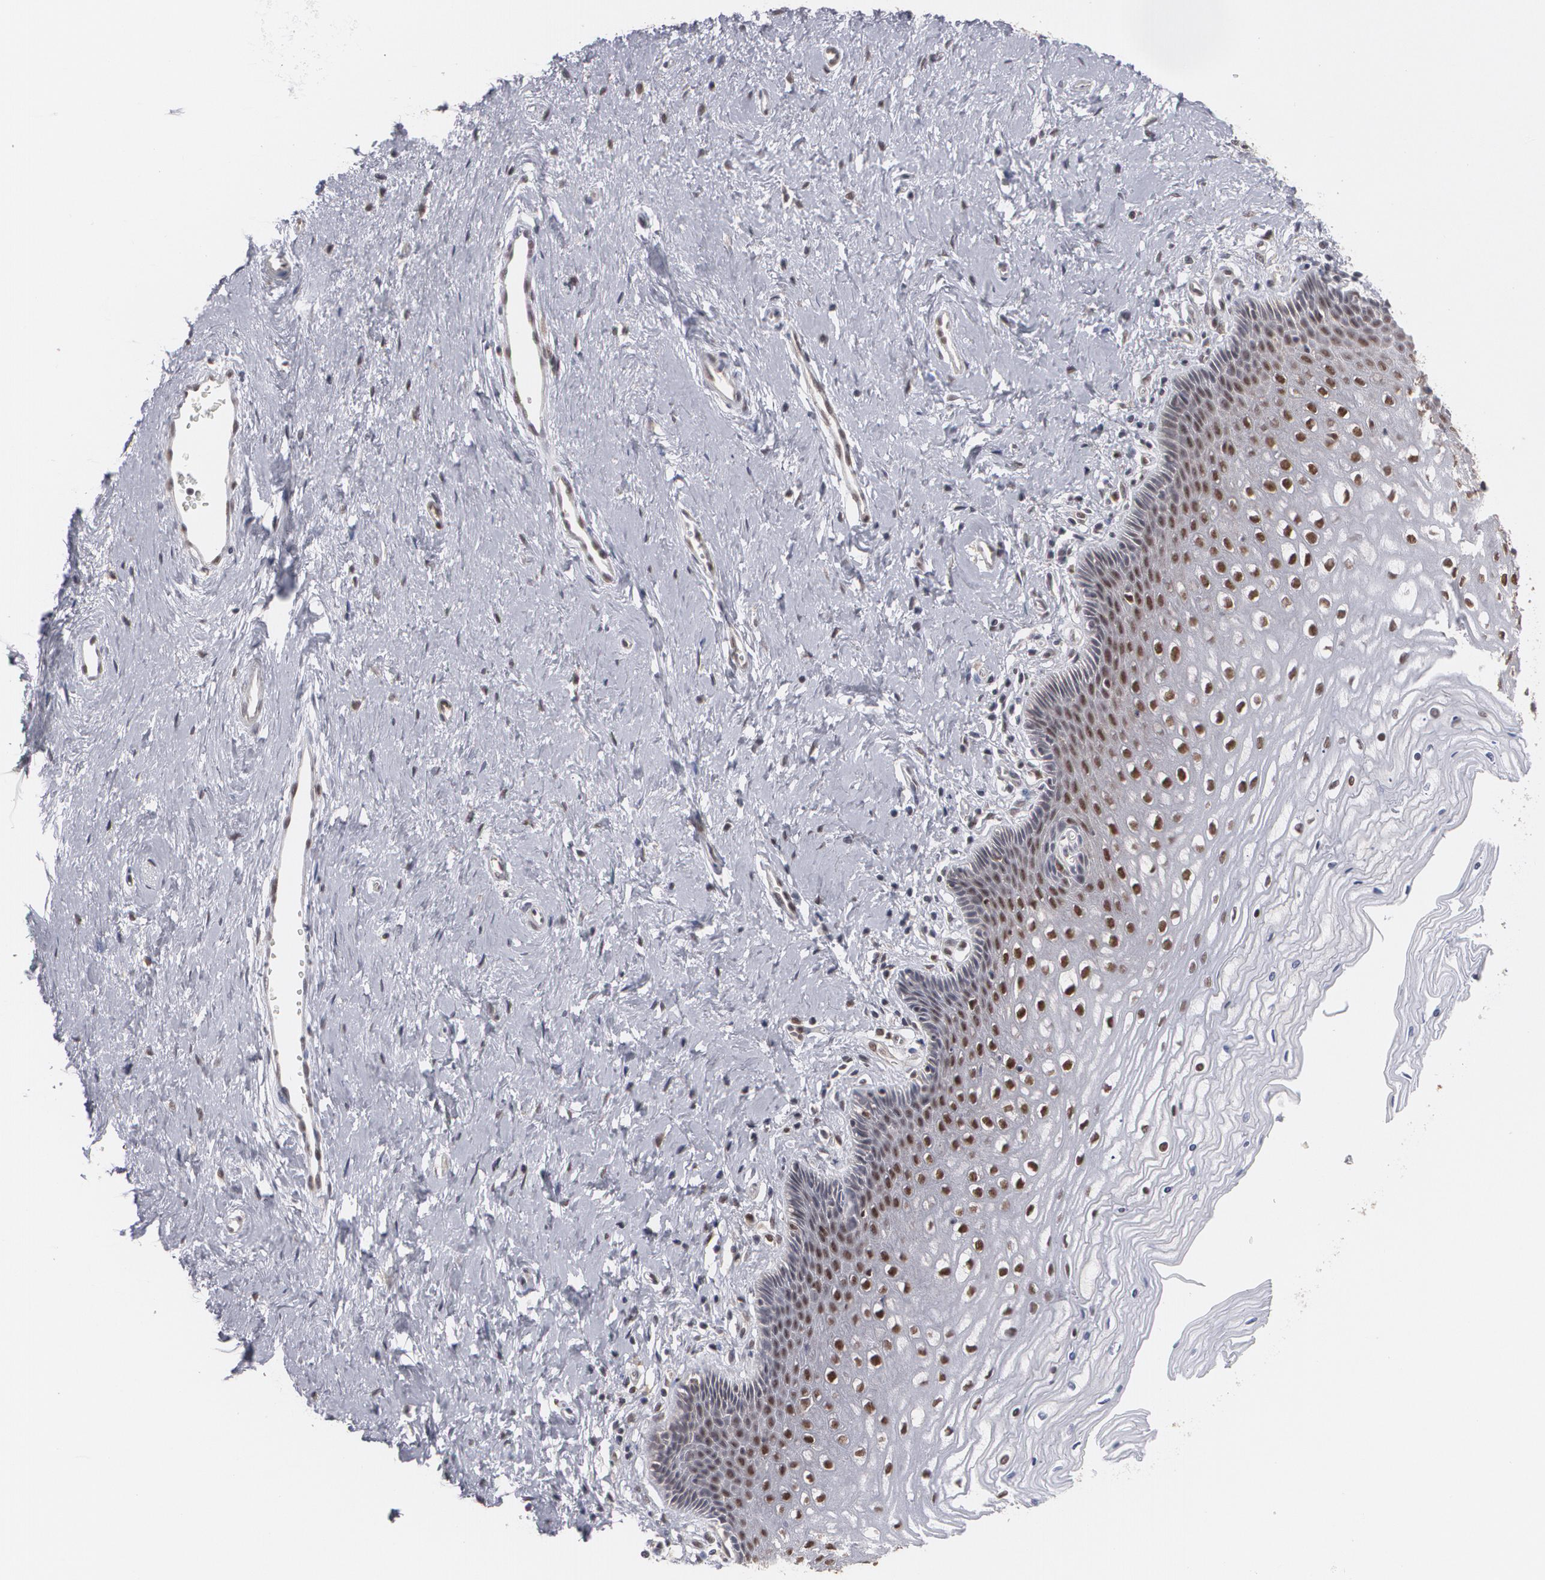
{"staining": {"intensity": "strong", "quantity": ">75%", "location": "nuclear"}, "tissue": "cervix", "cell_type": "Glandular cells", "image_type": "normal", "snomed": [{"axis": "morphology", "description": "Normal tissue, NOS"}, {"axis": "topography", "description": "Cervix"}], "caption": "This is a photomicrograph of immunohistochemistry staining of benign cervix, which shows strong positivity in the nuclear of glandular cells.", "gene": "INTS6L", "patient": {"sex": "female", "age": 40}}